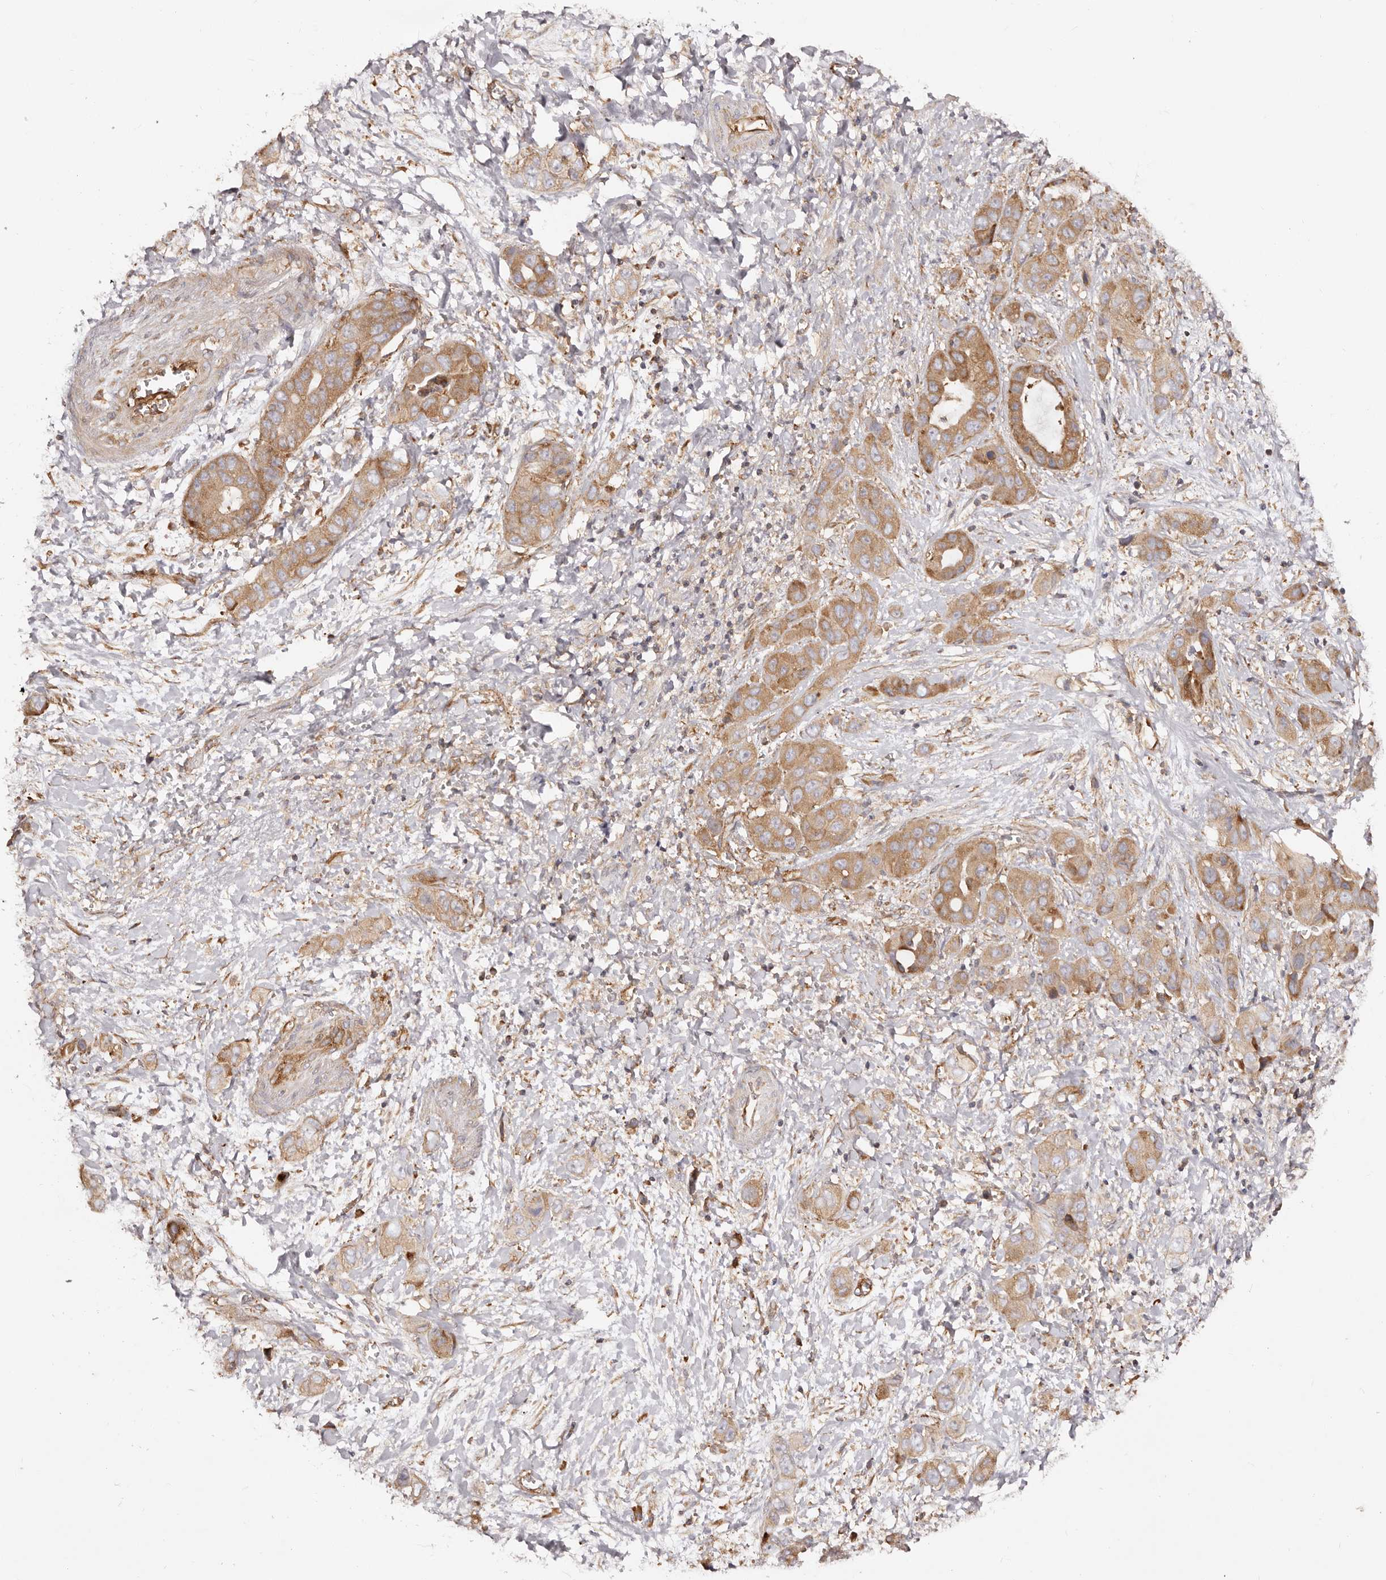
{"staining": {"intensity": "moderate", "quantity": ">75%", "location": "cytoplasmic/membranous"}, "tissue": "liver cancer", "cell_type": "Tumor cells", "image_type": "cancer", "snomed": [{"axis": "morphology", "description": "Cholangiocarcinoma"}, {"axis": "topography", "description": "Liver"}], "caption": "About >75% of tumor cells in liver cholangiocarcinoma show moderate cytoplasmic/membranous protein positivity as visualized by brown immunohistochemical staining.", "gene": "RPS6", "patient": {"sex": "female", "age": 52}}